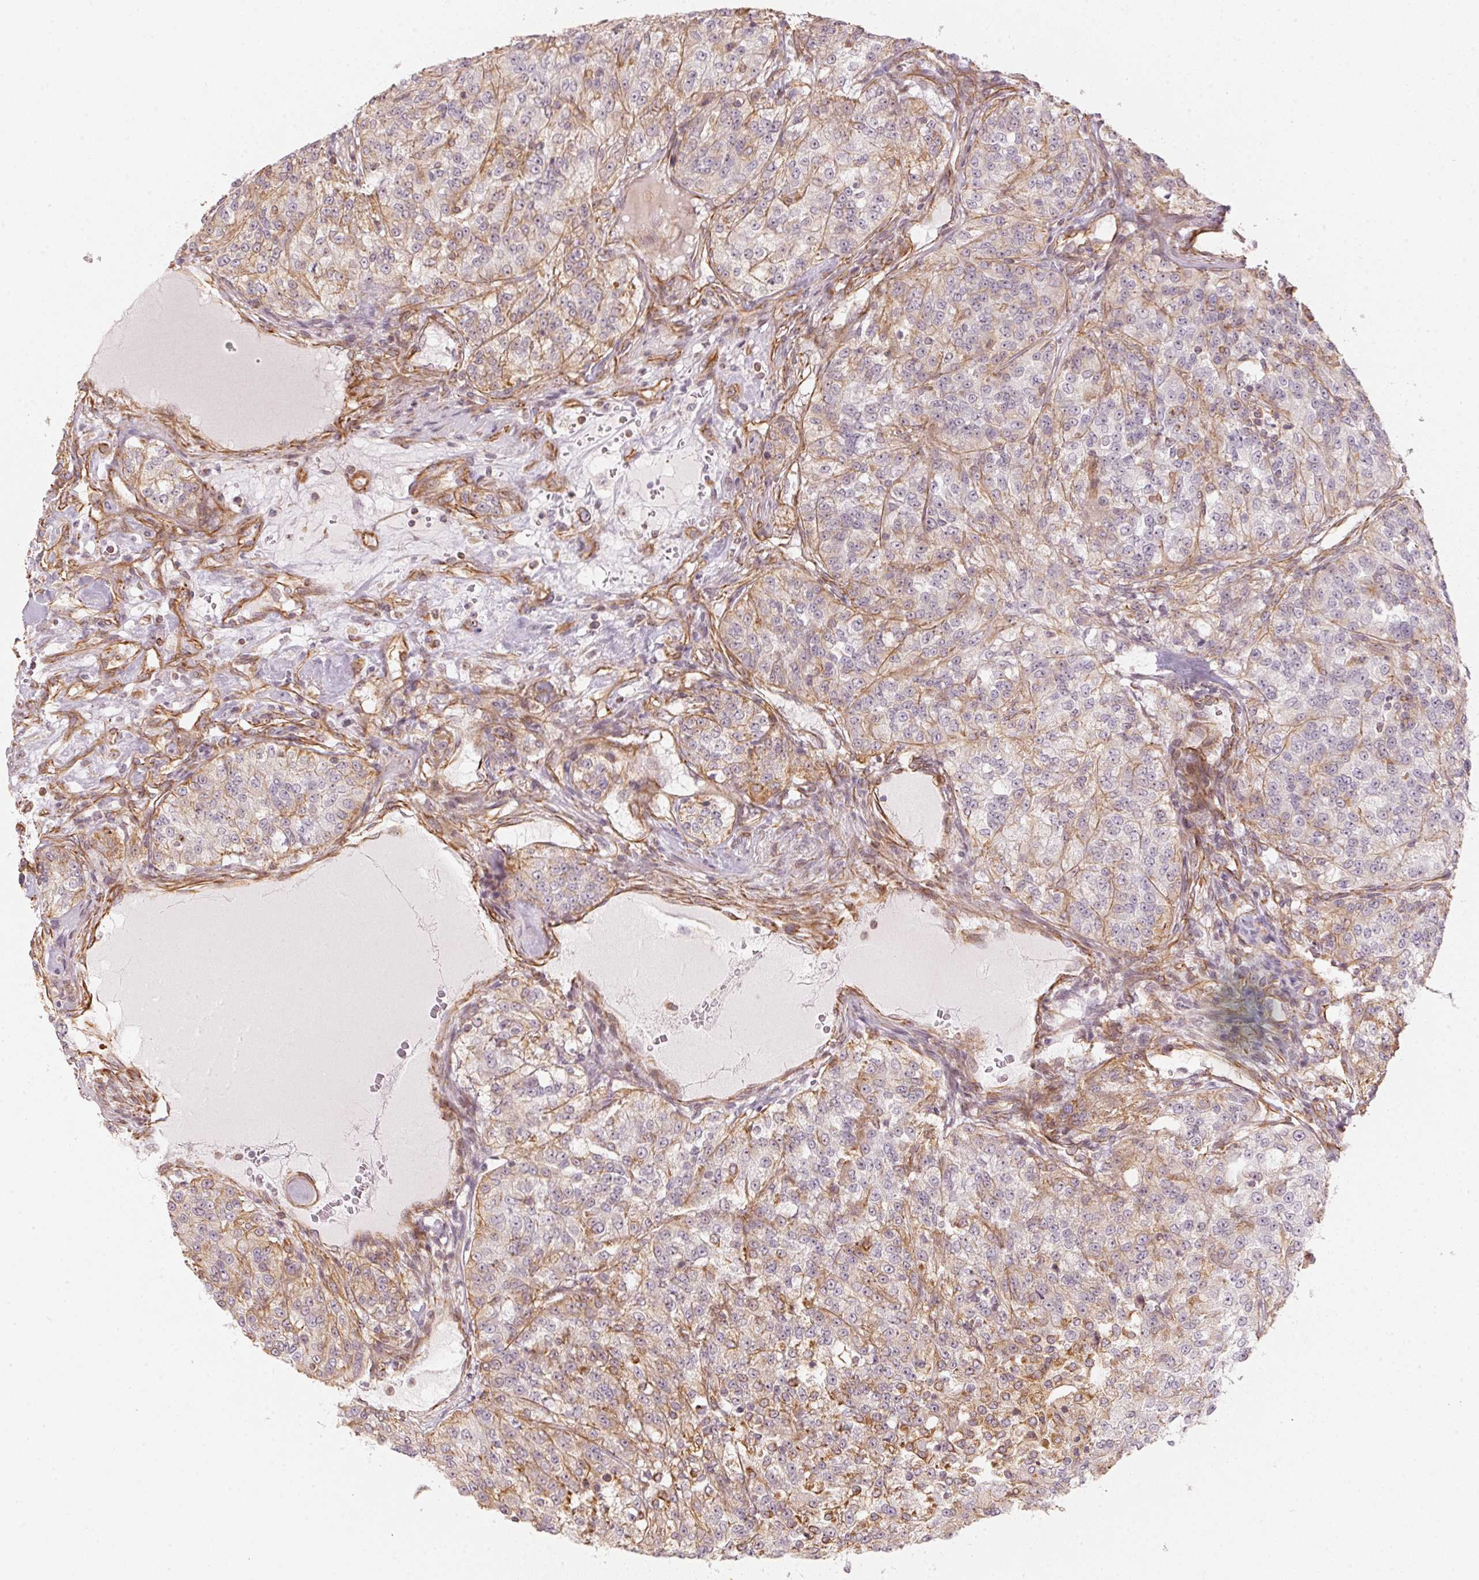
{"staining": {"intensity": "weak", "quantity": "<25%", "location": "cytoplasmic/membranous"}, "tissue": "renal cancer", "cell_type": "Tumor cells", "image_type": "cancer", "snomed": [{"axis": "morphology", "description": "Adenocarcinoma, NOS"}, {"axis": "topography", "description": "Kidney"}], "caption": "Immunohistochemistry (IHC) micrograph of neoplastic tissue: adenocarcinoma (renal) stained with DAB displays no significant protein positivity in tumor cells.", "gene": "FOXR2", "patient": {"sex": "female", "age": 63}}